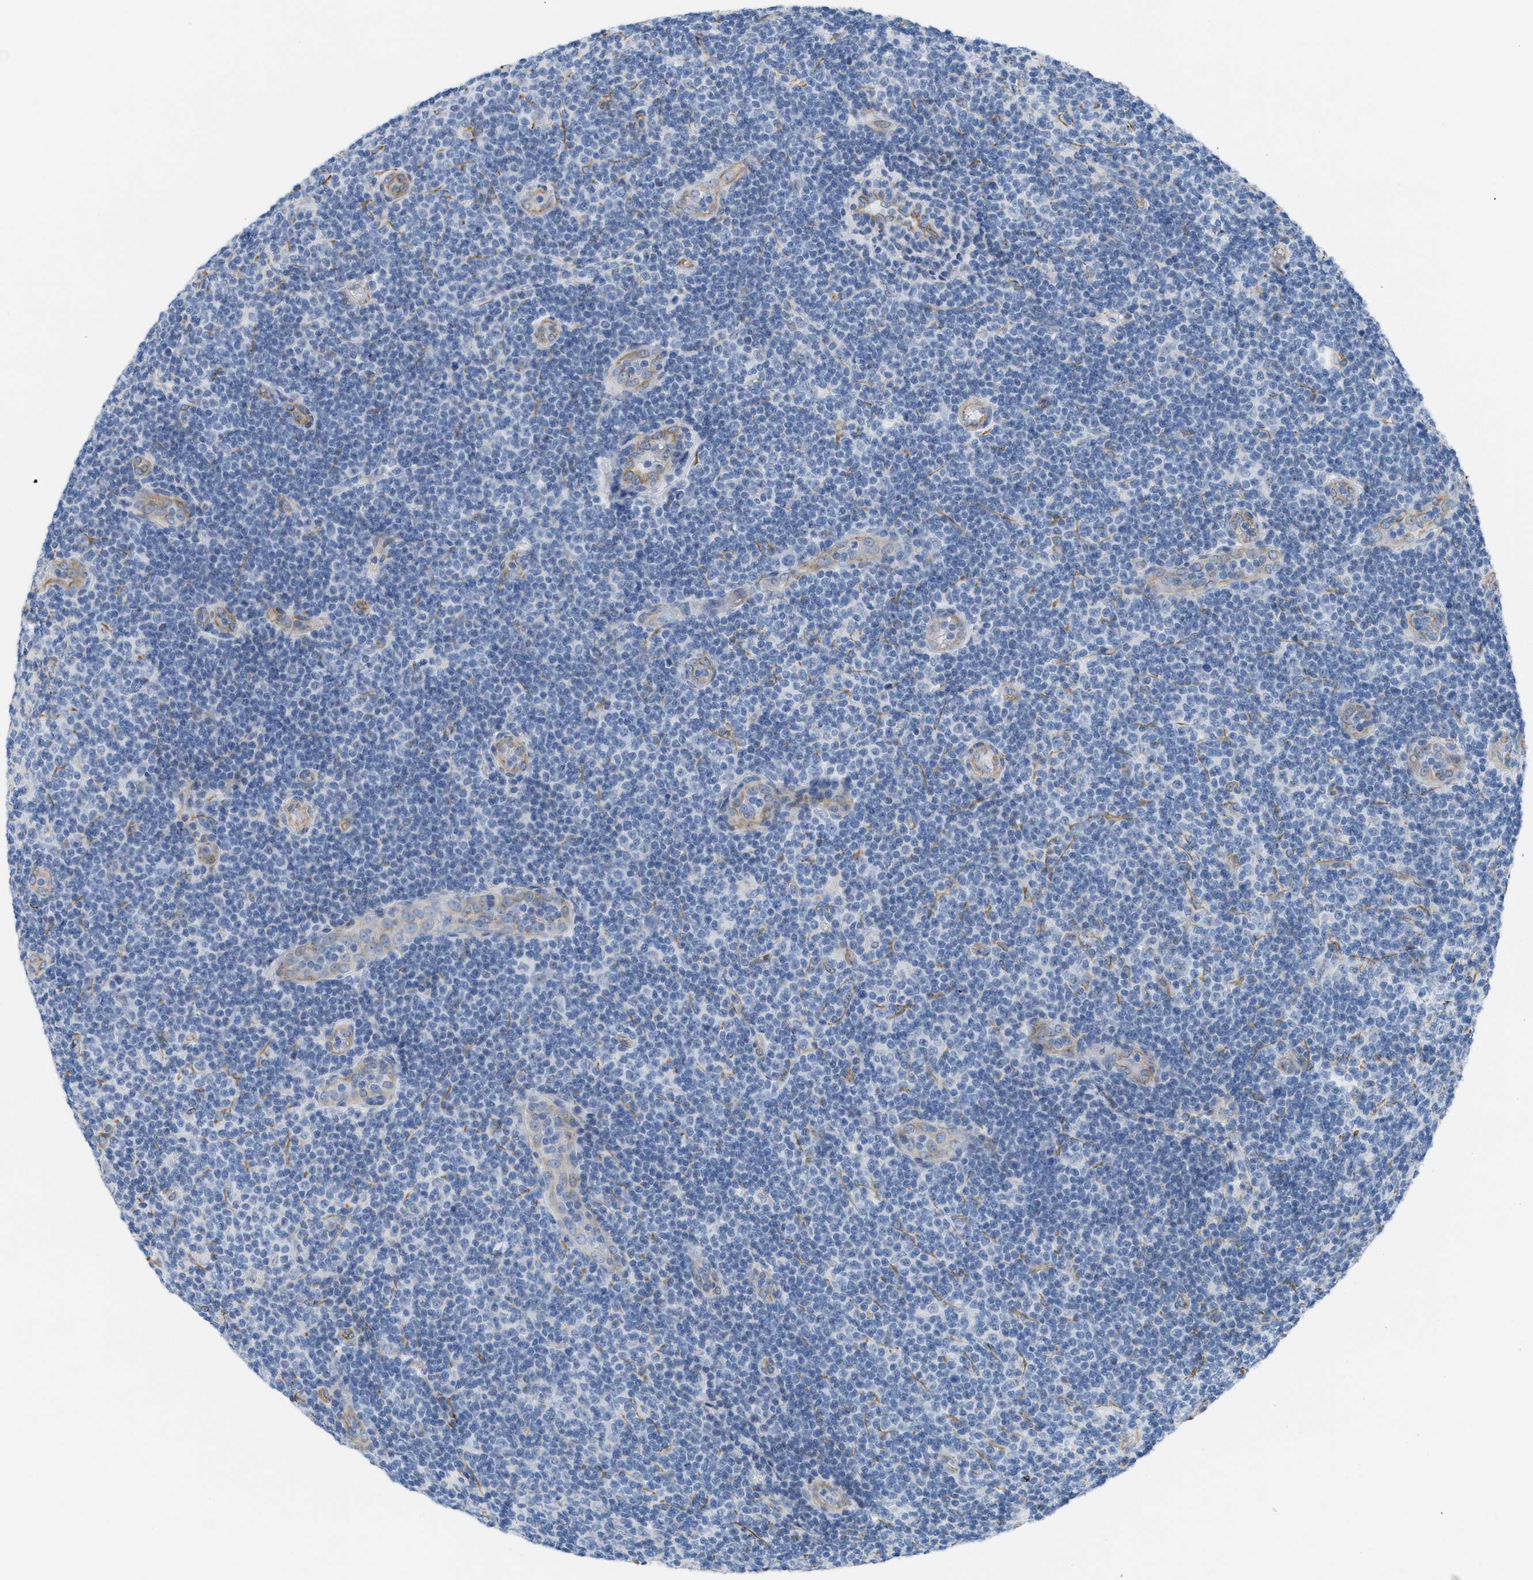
{"staining": {"intensity": "negative", "quantity": "none", "location": "none"}, "tissue": "lymphoma", "cell_type": "Tumor cells", "image_type": "cancer", "snomed": [{"axis": "morphology", "description": "Malignant lymphoma, non-Hodgkin's type, Low grade"}, {"axis": "topography", "description": "Lymph node"}], "caption": "IHC of human malignant lymphoma, non-Hodgkin's type (low-grade) exhibits no staining in tumor cells. (DAB (3,3'-diaminobenzidine) immunohistochemistry visualized using brightfield microscopy, high magnification).", "gene": "SLC12A1", "patient": {"sex": "male", "age": 83}}